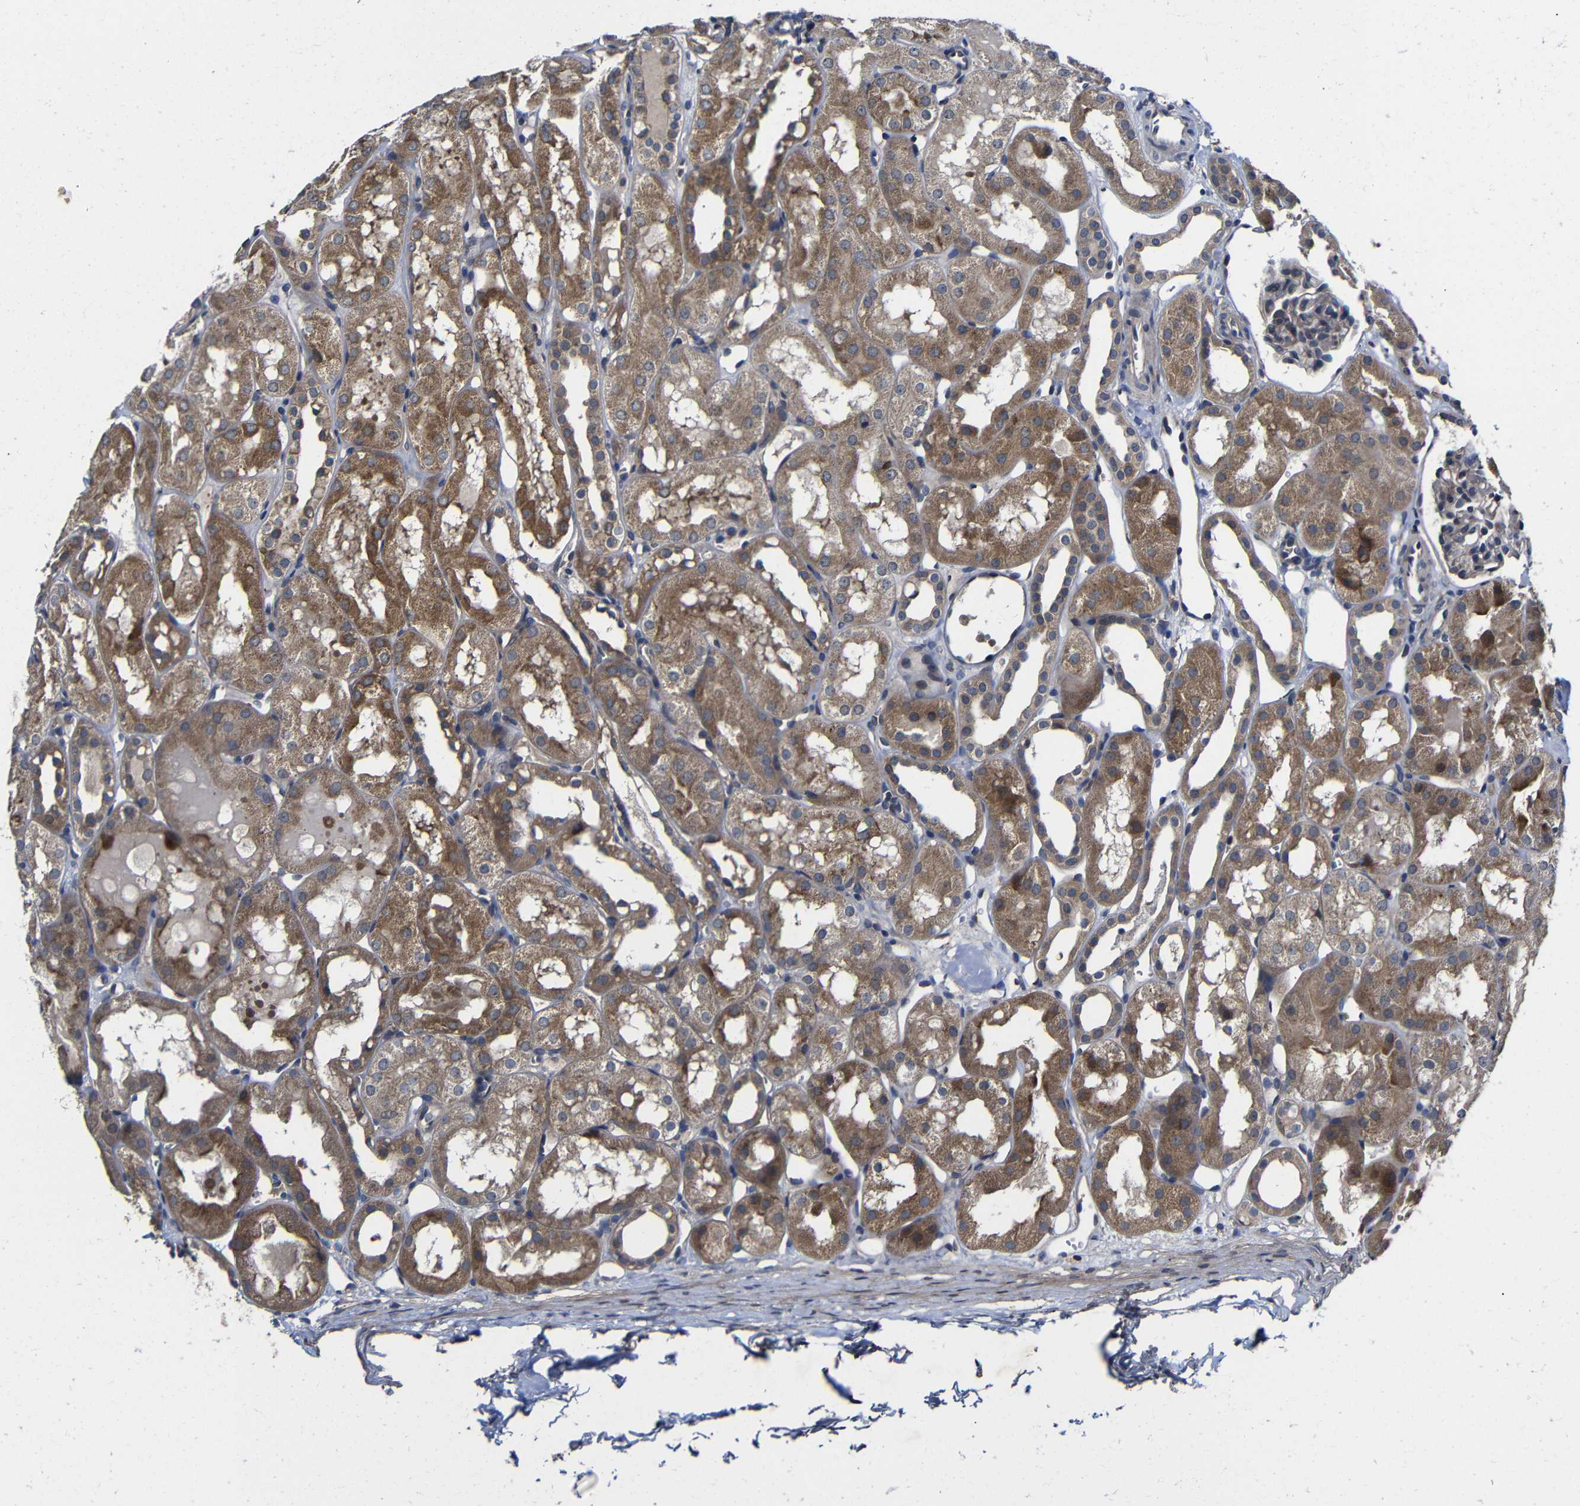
{"staining": {"intensity": "moderate", "quantity": ">75%", "location": "cytoplasmic/membranous"}, "tissue": "kidney", "cell_type": "Cells in glomeruli", "image_type": "normal", "snomed": [{"axis": "morphology", "description": "Normal tissue, NOS"}, {"axis": "topography", "description": "Kidney"}, {"axis": "topography", "description": "Urinary bladder"}], "caption": "DAB immunohistochemical staining of unremarkable kidney shows moderate cytoplasmic/membranous protein positivity in about >75% of cells in glomeruli.", "gene": "LPAR5", "patient": {"sex": "male", "age": 16}}